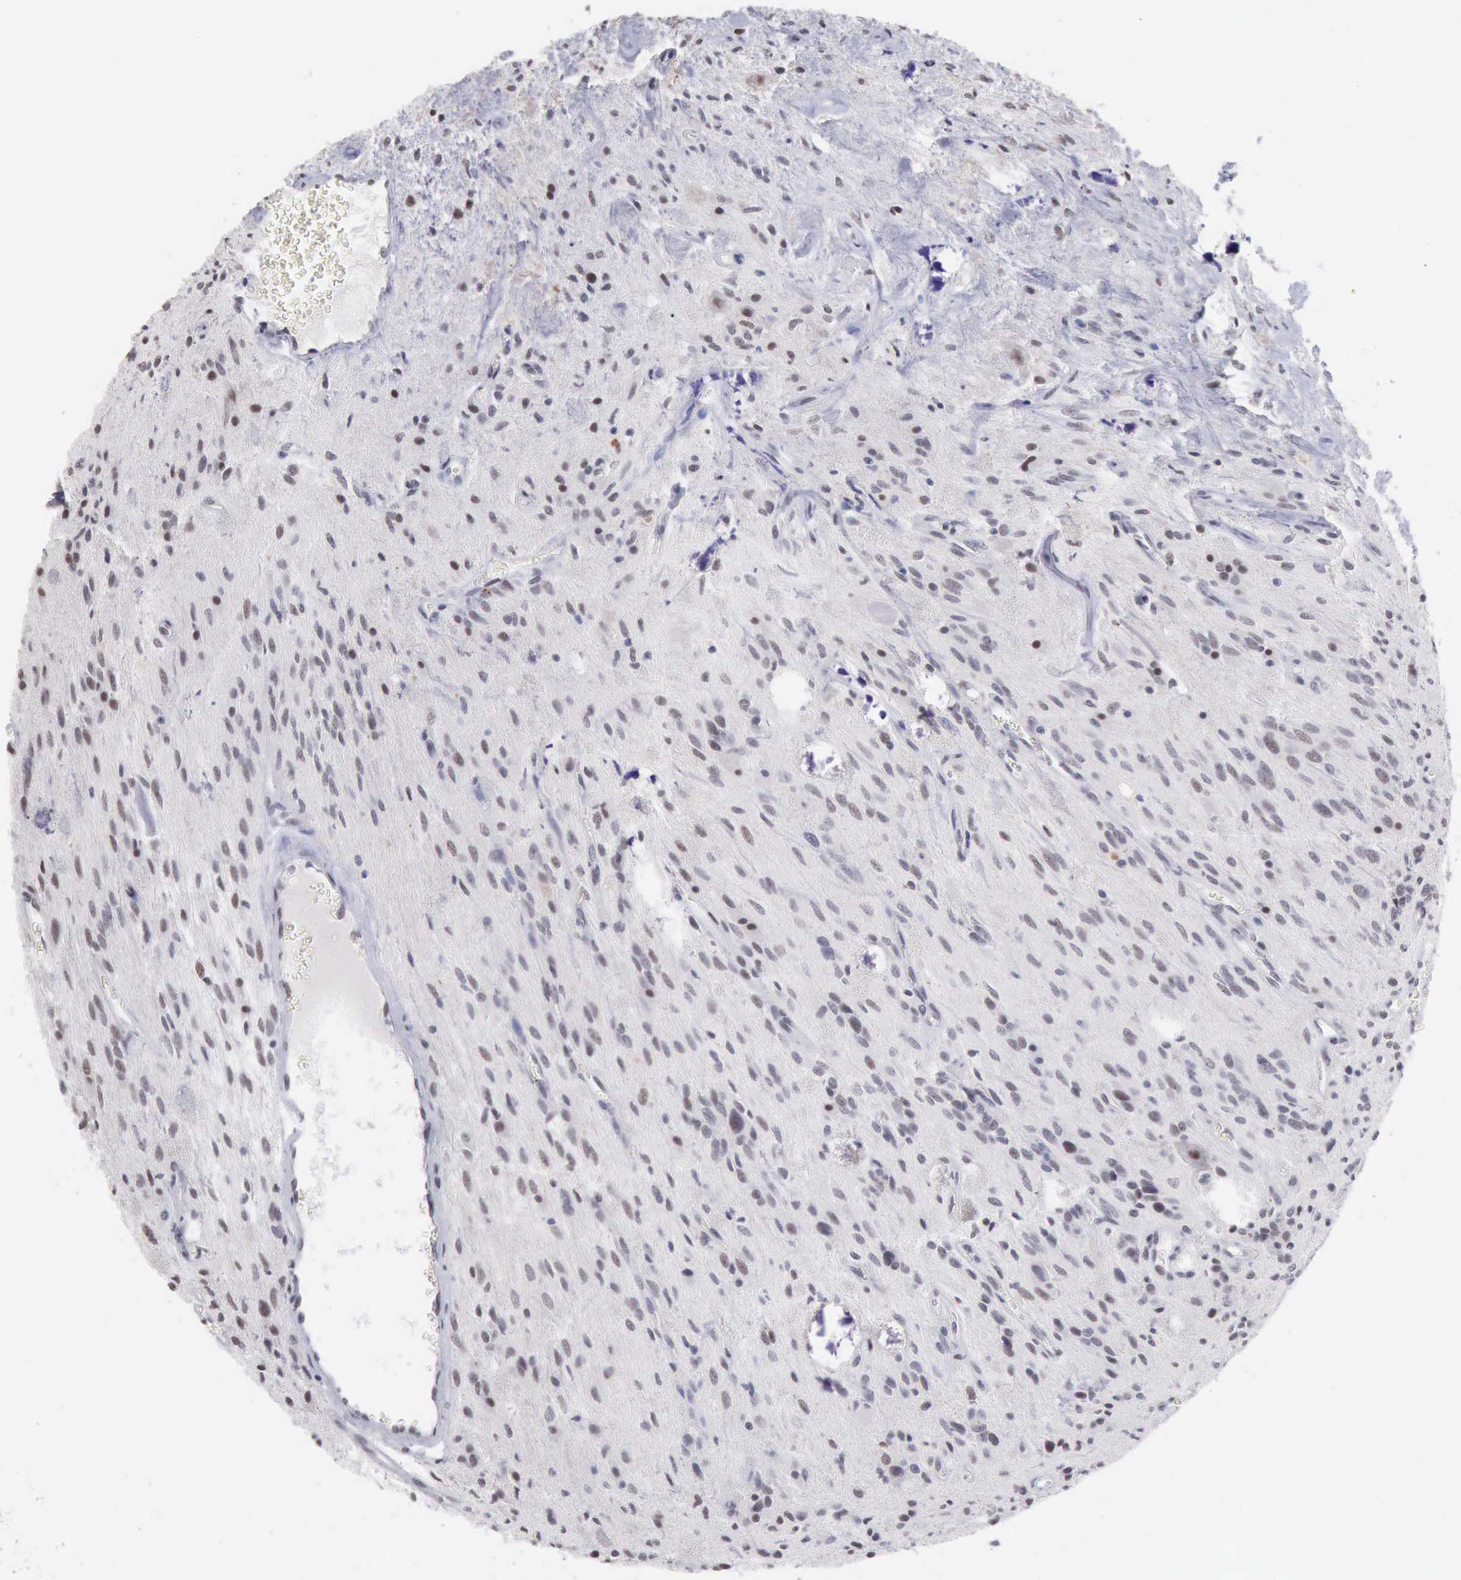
{"staining": {"intensity": "weak", "quantity": "<25%", "location": "nuclear"}, "tissue": "glioma", "cell_type": "Tumor cells", "image_type": "cancer", "snomed": [{"axis": "morphology", "description": "Glioma, malignant, Low grade"}, {"axis": "topography", "description": "Brain"}], "caption": "The photomicrograph demonstrates no staining of tumor cells in malignant glioma (low-grade).", "gene": "TAF1", "patient": {"sex": "female", "age": 15}}